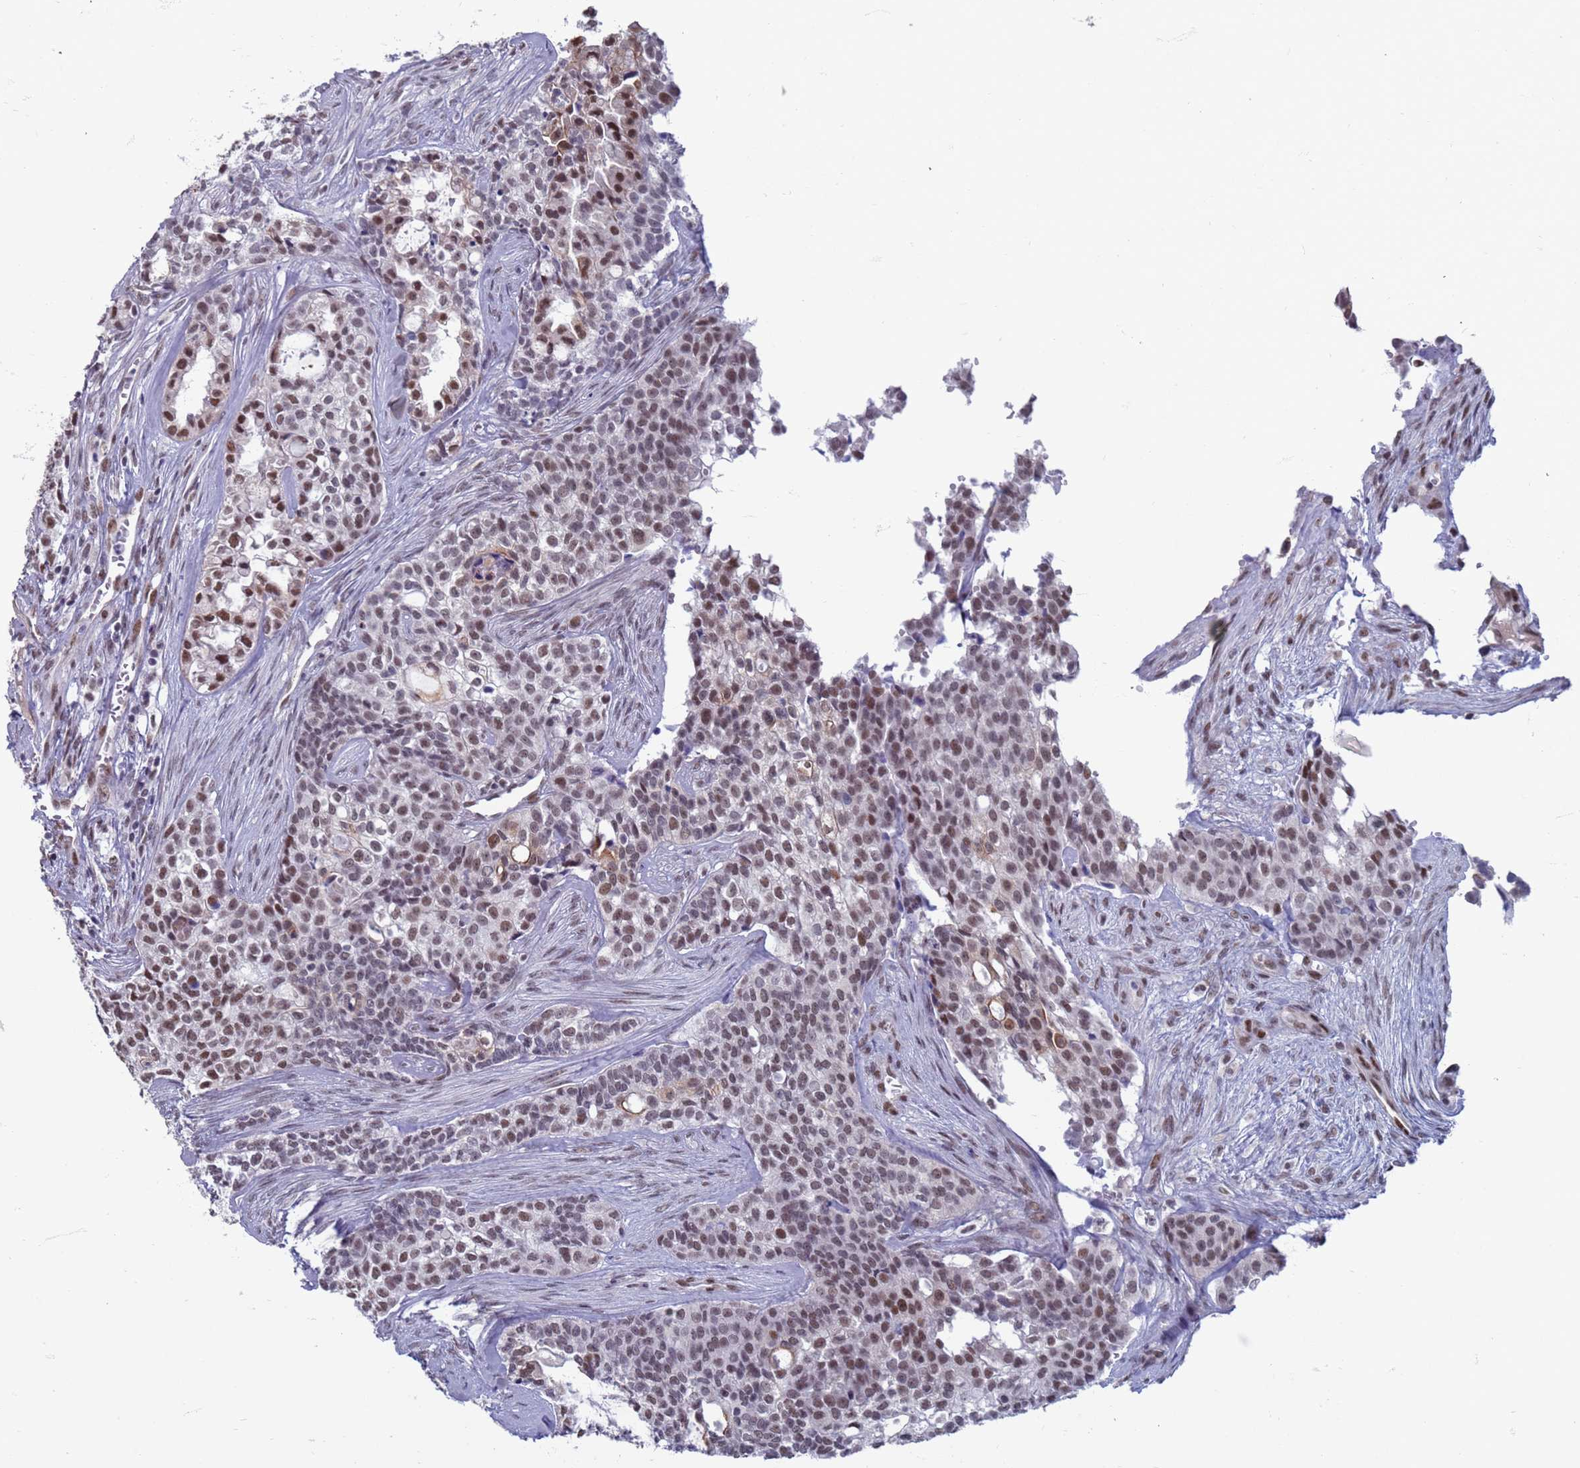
{"staining": {"intensity": "moderate", "quantity": "25%-75%", "location": "nuclear"}, "tissue": "head and neck cancer", "cell_type": "Tumor cells", "image_type": "cancer", "snomed": [{"axis": "morphology", "description": "Adenocarcinoma, NOS"}, {"axis": "topography", "description": "Head-Neck"}], "caption": "Tumor cells demonstrate medium levels of moderate nuclear expression in about 25%-75% of cells in human head and neck cancer (adenocarcinoma). The staining was performed using DAB, with brown indicating positive protein expression. Nuclei are stained blue with hematoxylin.", "gene": "SAE1", "patient": {"sex": "male", "age": 81}}